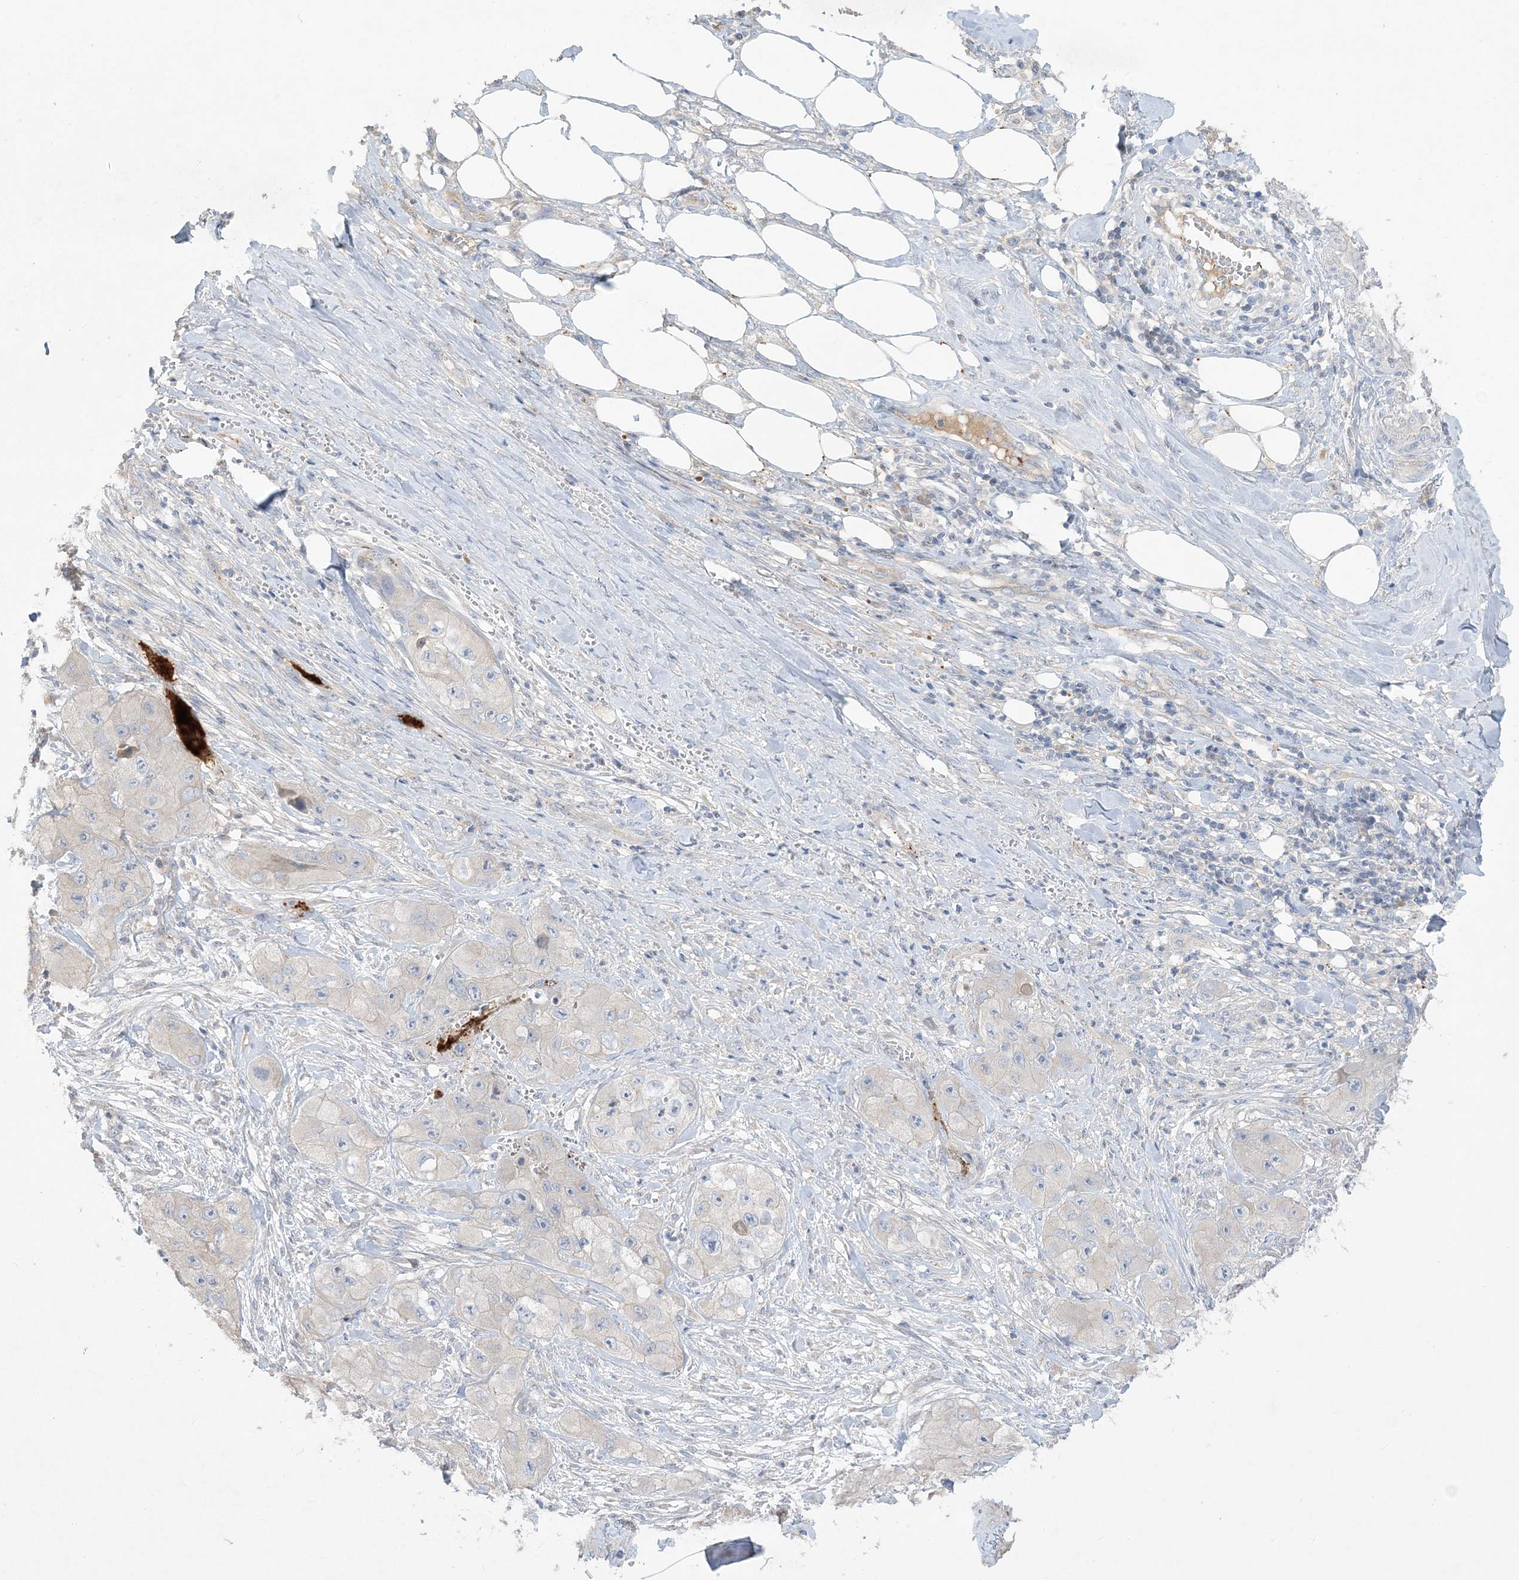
{"staining": {"intensity": "negative", "quantity": "none", "location": "none"}, "tissue": "skin cancer", "cell_type": "Tumor cells", "image_type": "cancer", "snomed": [{"axis": "morphology", "description": "Squamous cell carcinoma, NOS"}, {"axis": "topography", "description": "Skin"}, {"axis": "topography", "description": "Subcutis"}], "caption": "High magnification brightfield microscopy of skin cancer (squamous cell carcinoma) stained with DAB (3,3'-diaminobenzidine) (brown) and counterstained with hematoxylin (blue): tumor cells show no significant positivity. The staining was performed using DAB to visualize the protein expression in brown, while the nuclei were stained in blue with hematoxylin (Magnification: 20x).", "gene": "ADCK2", "patient": {"sex": "male", "age": 73}}